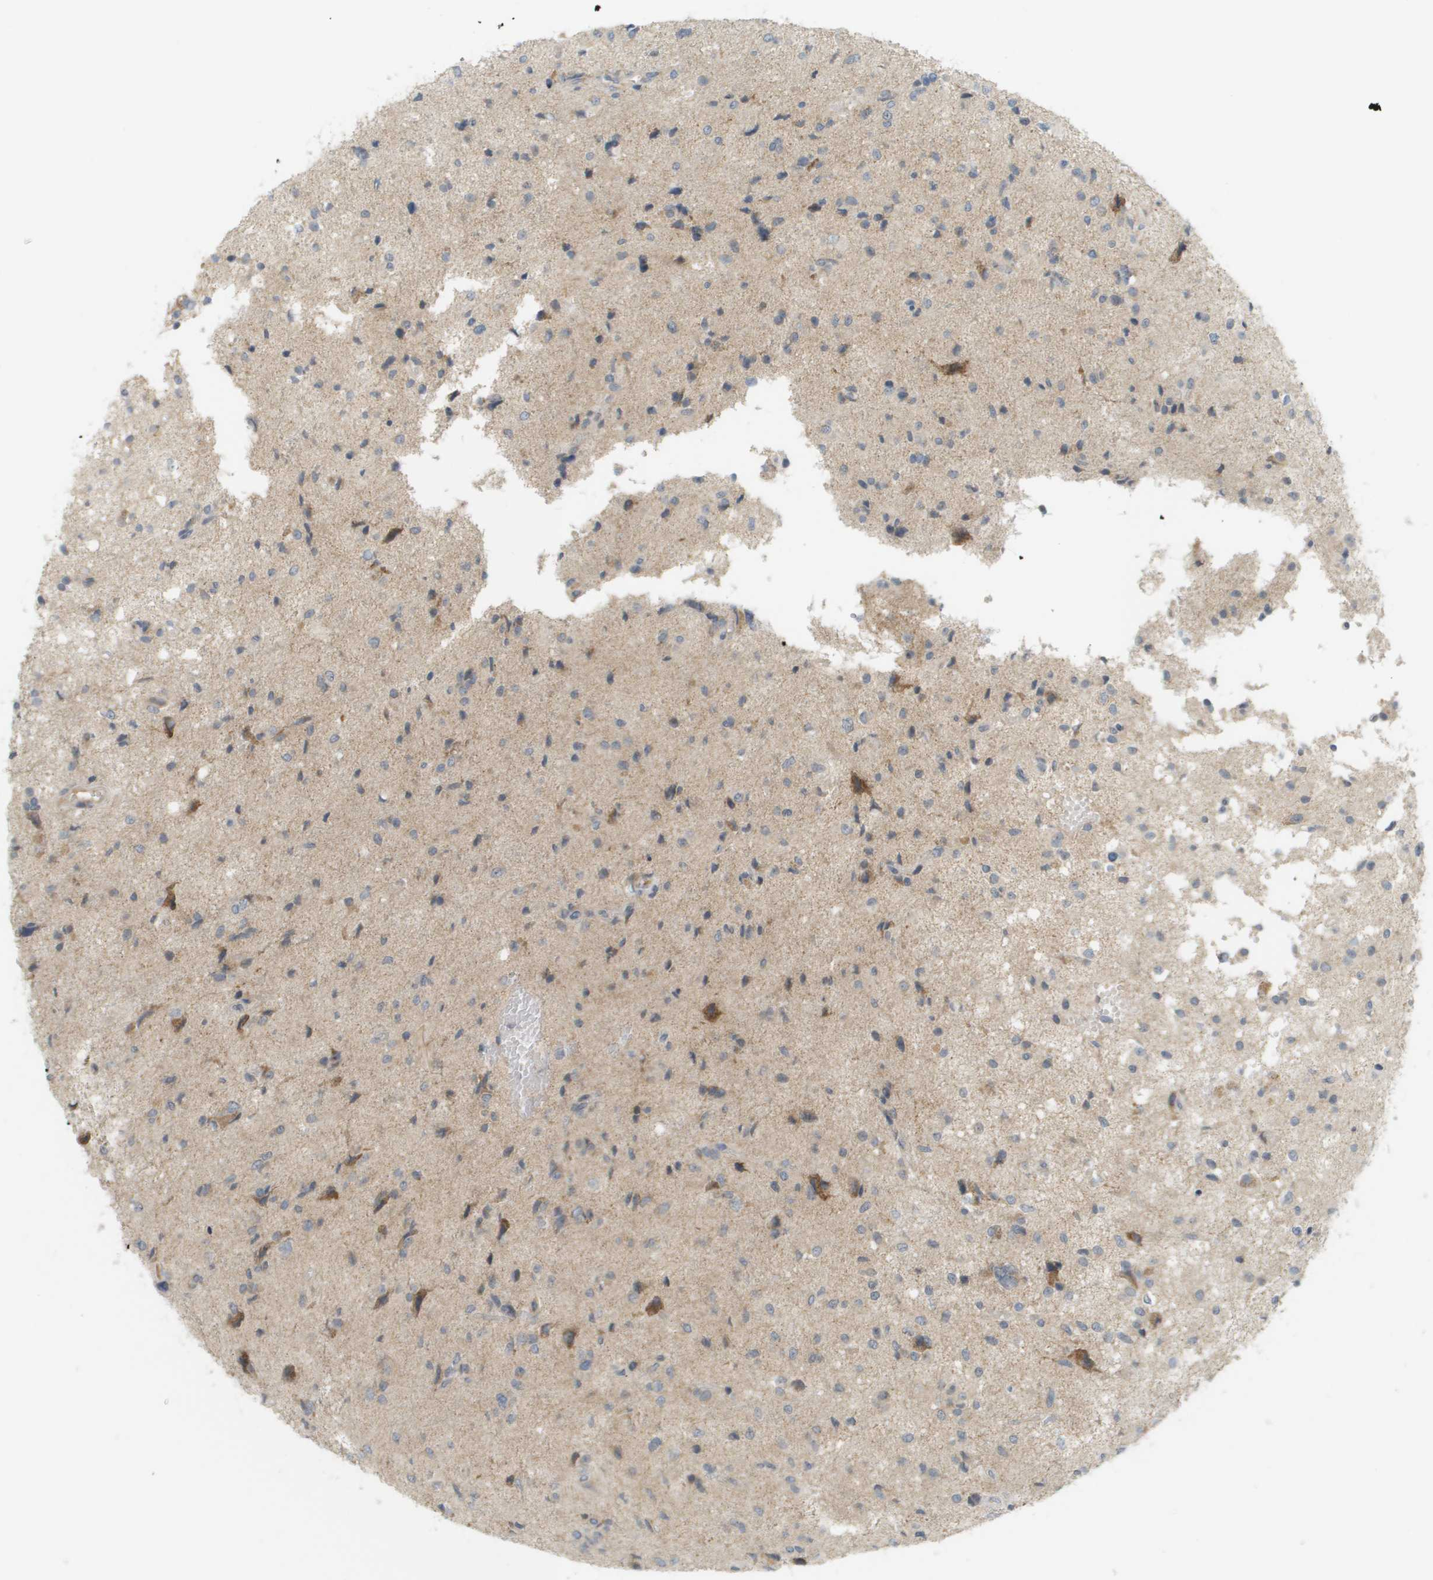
{"staining": {"intensity": "weak", "quantity": "25%-75%", "location": "cytoplasmic/membranous"}, "tissue": "glioma", "cell_type": "Tumor cells", "image_type": "cancer", "snomed": [{"axis": "morphology", "description": "Glioma, malignant, High grade"}, {"axis": "topography", "description": "Brain"}], "caption": "Glioma stained with a protein marker shows weak staining in tumor cells.", "gene": "PROC", "patient": {"sex": "female", "age": 59}}